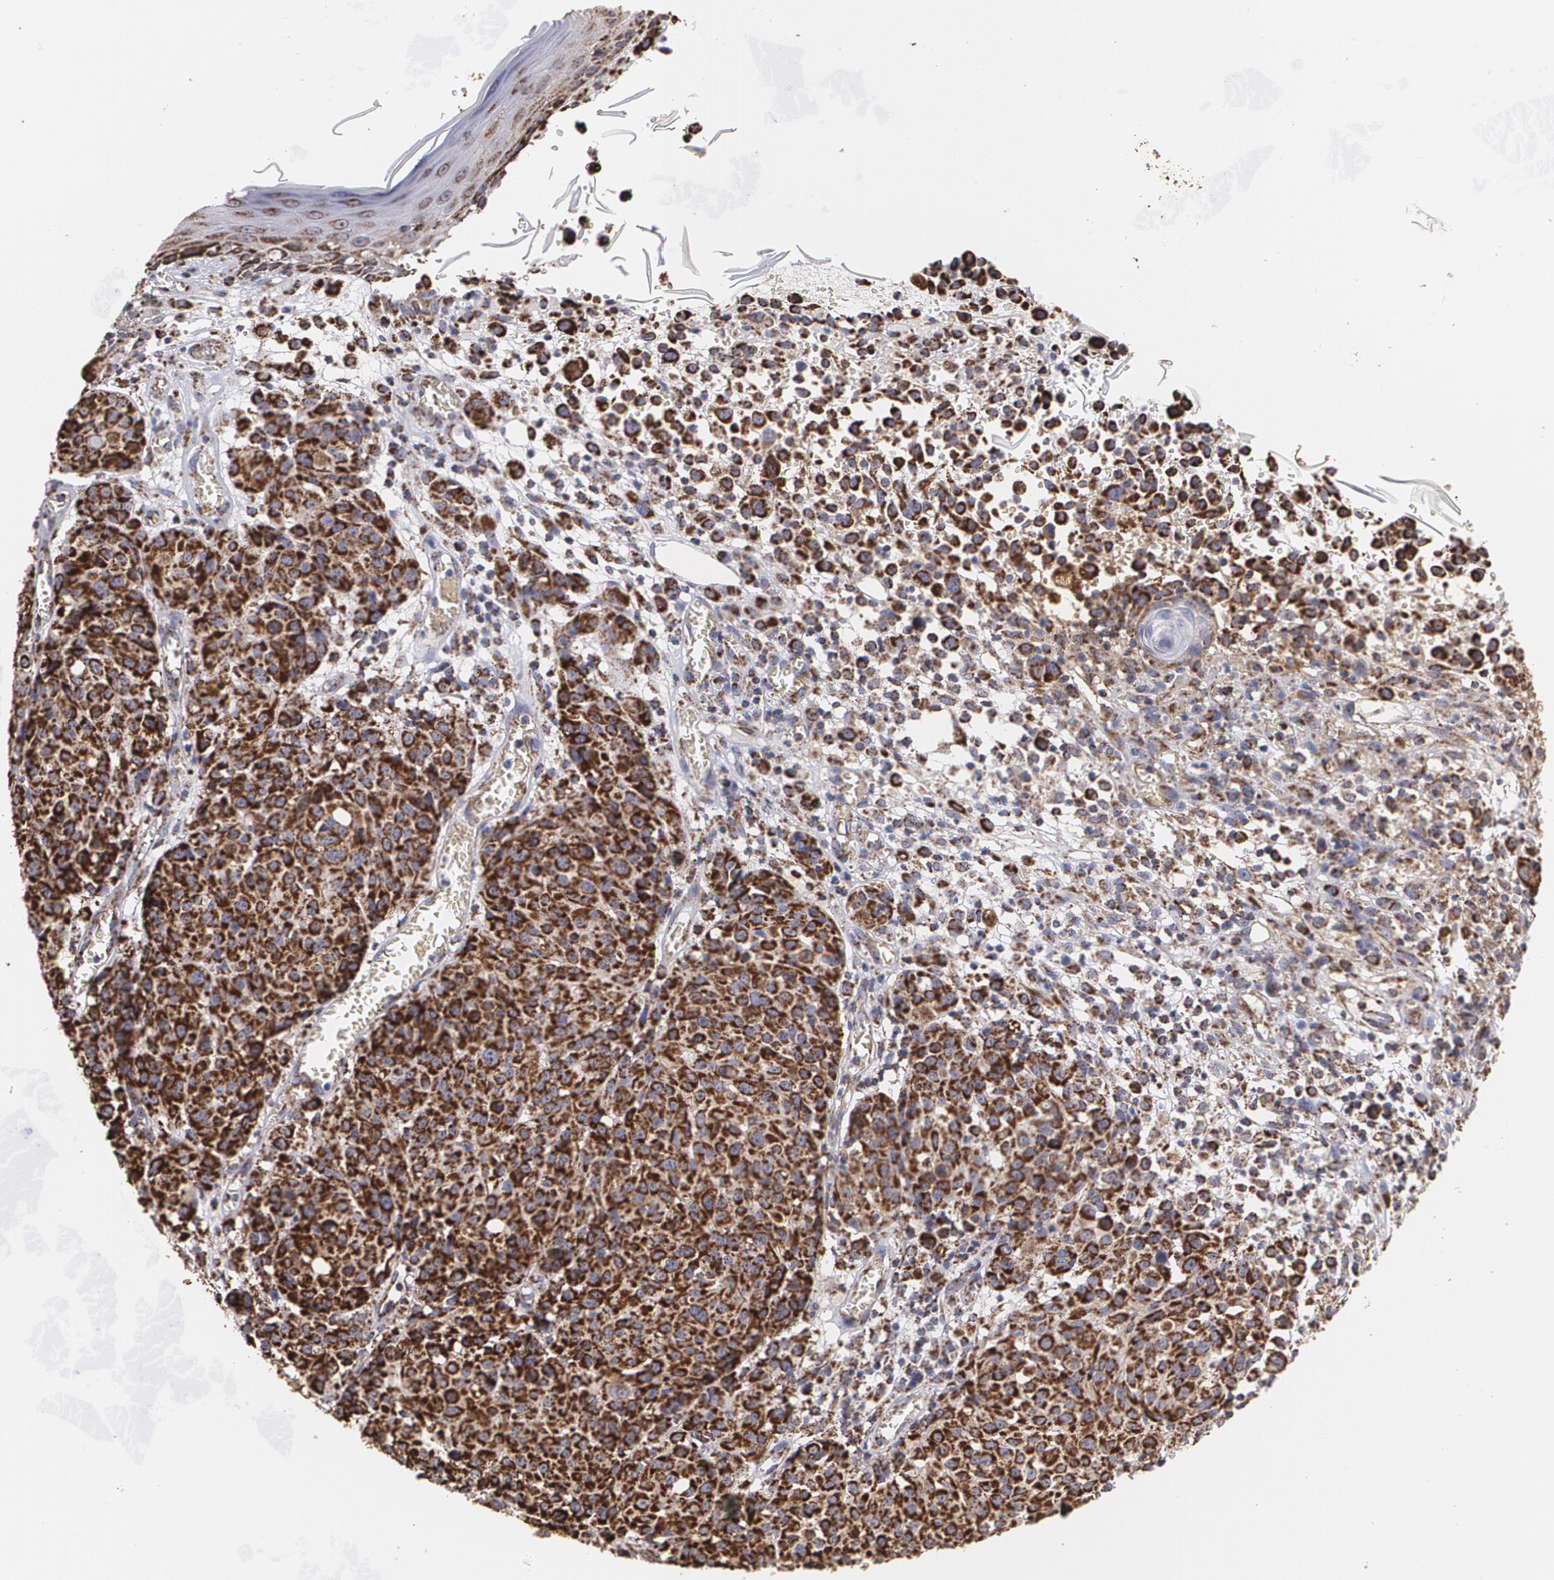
{"staining": {"intensity": "strong", "quantity": ">75%", "location": "cytoplasmic/membranous"}, "tissue": "melanoma", "cell_type": "Tumor cells", "image_type": "cancer", "snomed": [{"axis": "morphology", "description": "Malignant melanoma, NOS"}, {"axis": "topography", "description": "Skin"}], "caption": "Malignant melanoma tissue displays strong cytoplasmic/membranous expression in about >75% of tumor cells", "gene": "HSPD1", "patient": {"sex": "female", "age": 49}}